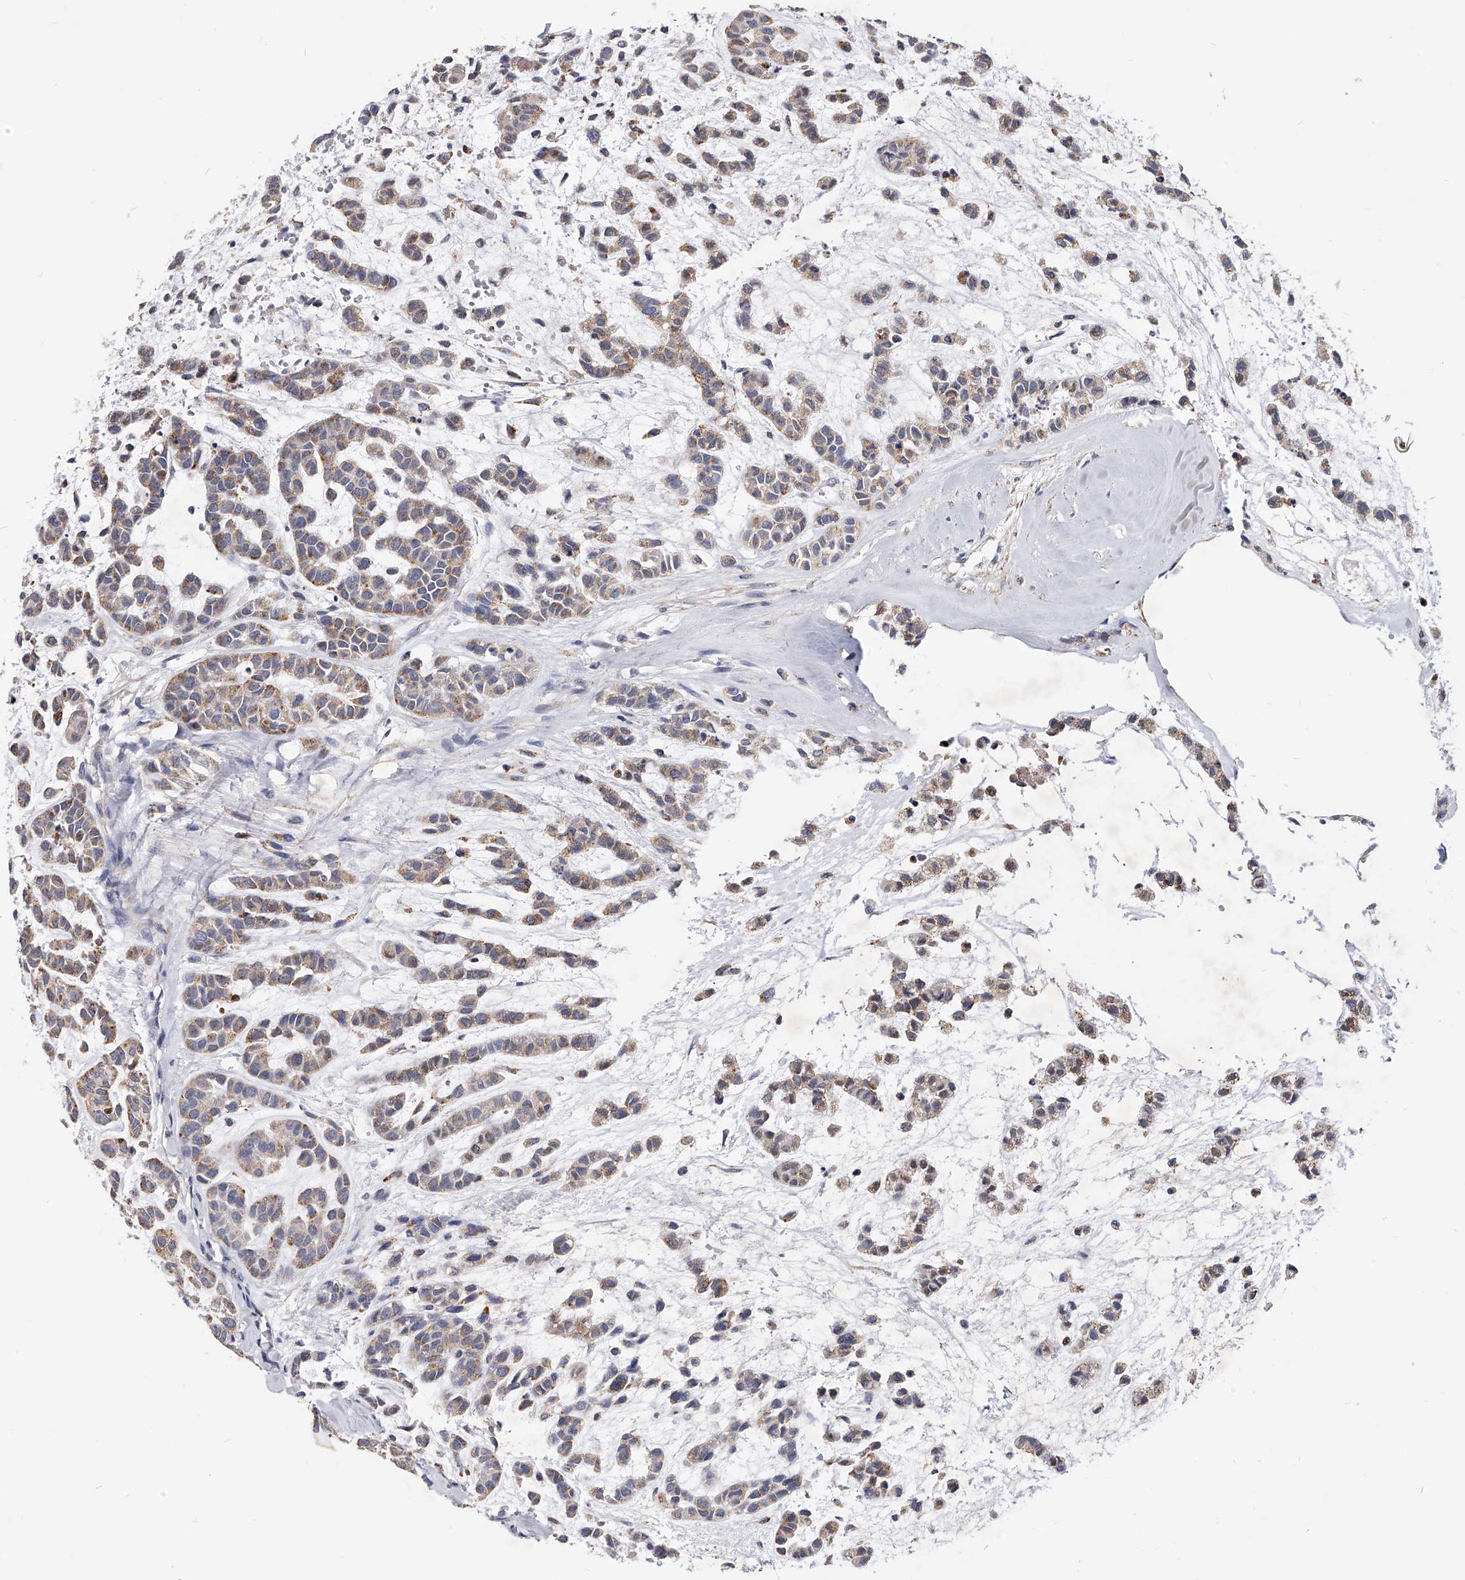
{"staining": {"intensity": "weak", "quantity": "25%-75%", "location": "cytoplasmic/membranous,nuclear"}, "tissue": "head and neck cancer", "cell_type": "Tumor cells", "image_type": "cancer", "snomed": [{"axis": "morphology", "description": "Adenocarcinoma, NOS"}, {"axis": "morphology", "description": "Adenoma, NOS"}, {"axis": "topography", "description": "Head-Neck"}], "caption": "Human head and neck adenocarcinoma stained with a brown dye displays weak cytoplasmic/membranous and nuclear positive positivity in approximately 25%-75% of tumor cells.", "gene": "ZNF529", "patient": {"sex": "female", "age": 55}}